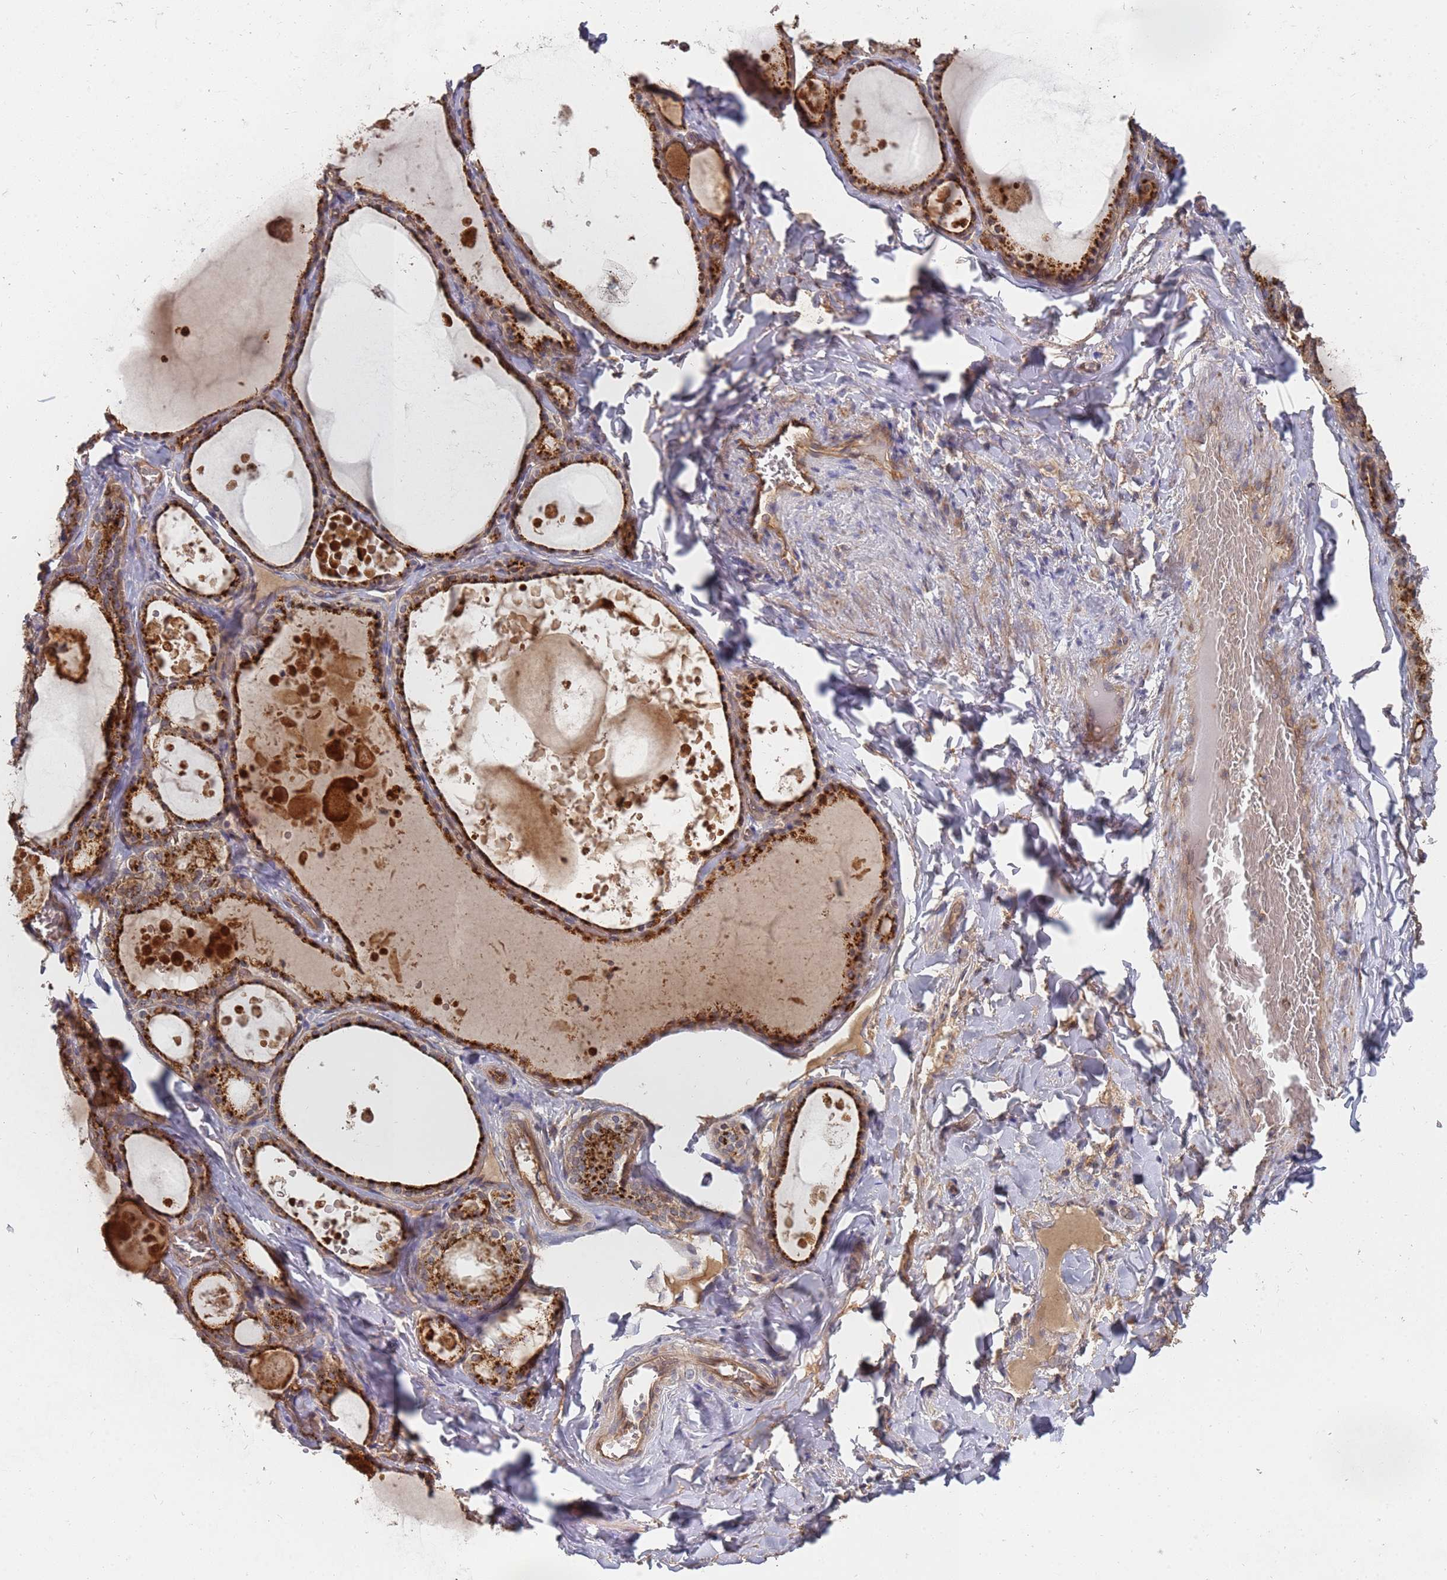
{"staining": {"intensity": "strong", "quantity": ">75%", "location": "cytoplasmic/membranous"}, "tissue": "thyroid gland", "cell_type": "Glandular cells", "image_type": "normal", "snomed": [{"axis": "morphology", "description": "Normal tissue, NOS"}, {"axis": "topography", "description": "Thyroid gland"}], "caption": "Strong cytoplasmic/membranous protein expression is identified in approximately >75% of glandular cells in thyroid gland.", "gene": "ABCB6", "patient": {"sex": "male", "age": 56}}